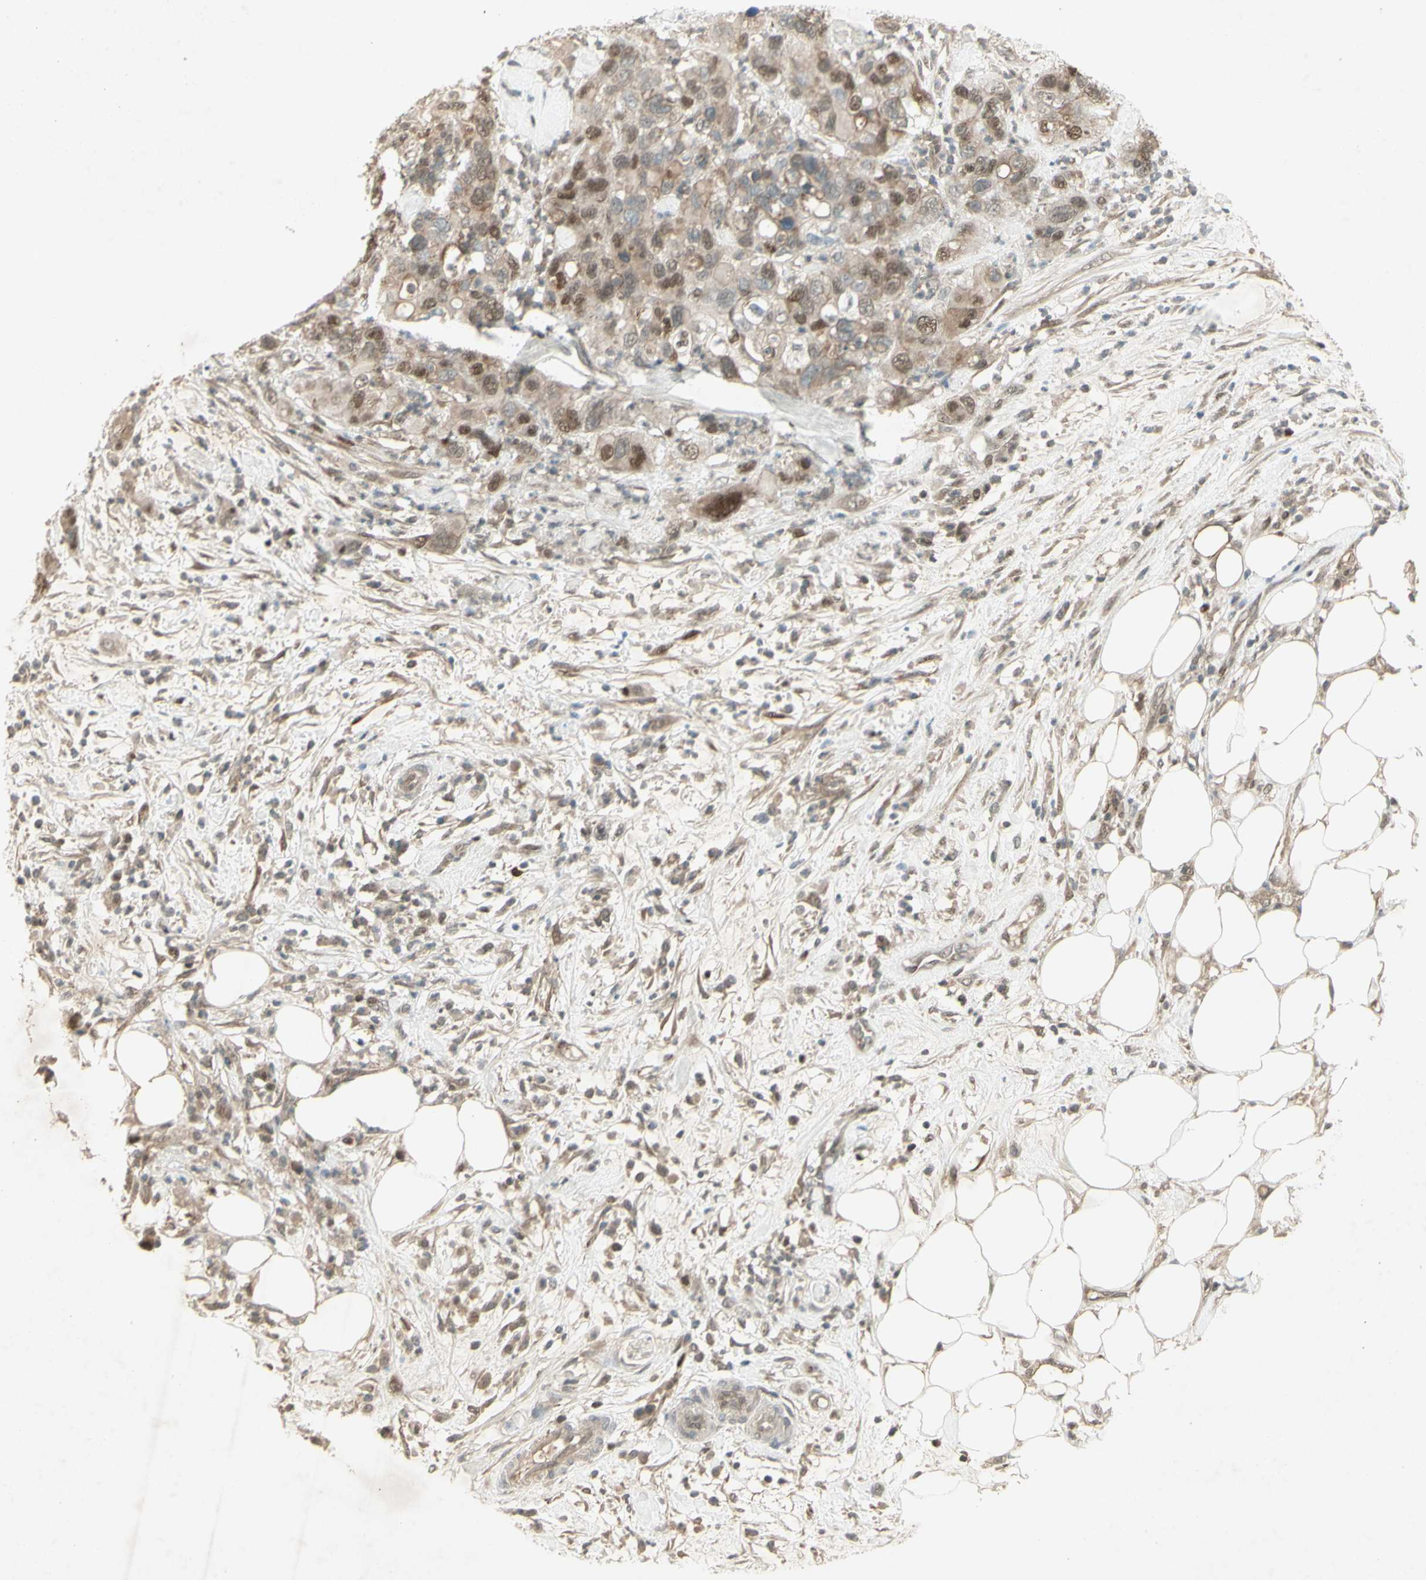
{"staining": {"intensity": "moderate", "quantity": ">75%", "location": "cytoplasmic/membranous,nuclear"}, "tissue": "pancreatic cancer", "cell_type": "Tumor cells", "image_type": "cancer", "snomed": [{"axis": "morphology", "description": "Adenocarcinoma, NOS"}, {"axis": "topography", "description": "Pancreas"}], "caption": "A brown stain highlights moderate cytoplasmic/membranous and nuclear staining of a protein in adenocarcinoma (pancreatic) tumor cells.", "gene": "MSH6", "patient": {"sex": "female", "age": 71}}